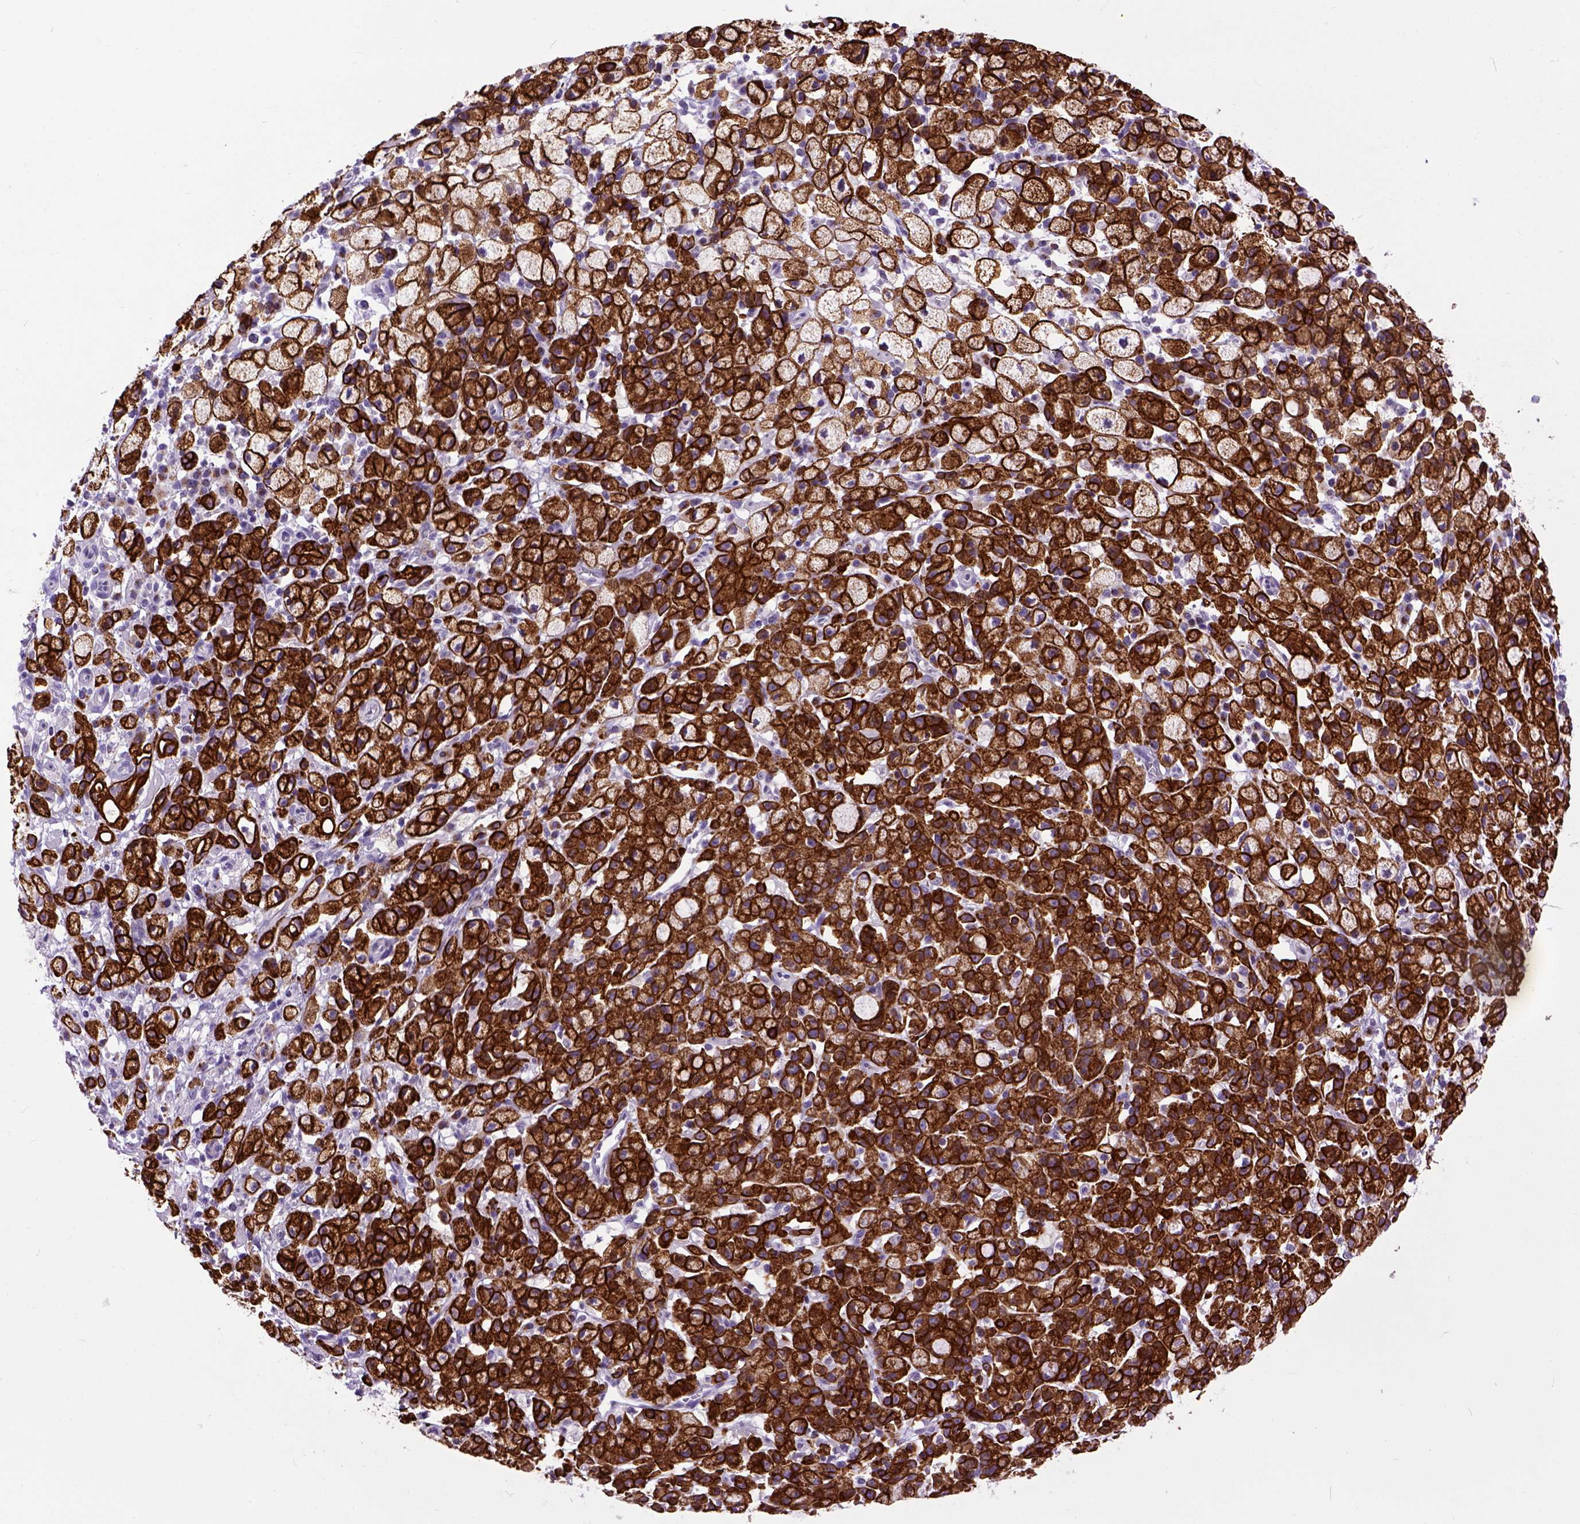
{"staining": {"intensity": "strong", "quantity": ">75%", "location": "cytoplasmic/membranous"}, "tissue": "stomach cancer", "cell_type": "Tumor cells", "image_type": "cancer", "snomed": [{"axis": "morphology", "description": "Adenocarcinoma, NOS"}, {"axis": "topography", "description": "Stomach"}], "caption": "Stomach adenocarcinoma tissue shows strong cytoplasmic/membranous positivity in about >75% of tumor cells, visualized by immunohistochemistry. The staining was performed using DAB (3,3'-diaminobenzidine), with brown indicating positive protein expression. Nuclei are stained blue with hematoxylin.", "gene": "RAB25", "patient": {"sex": "male", "age": 58}}